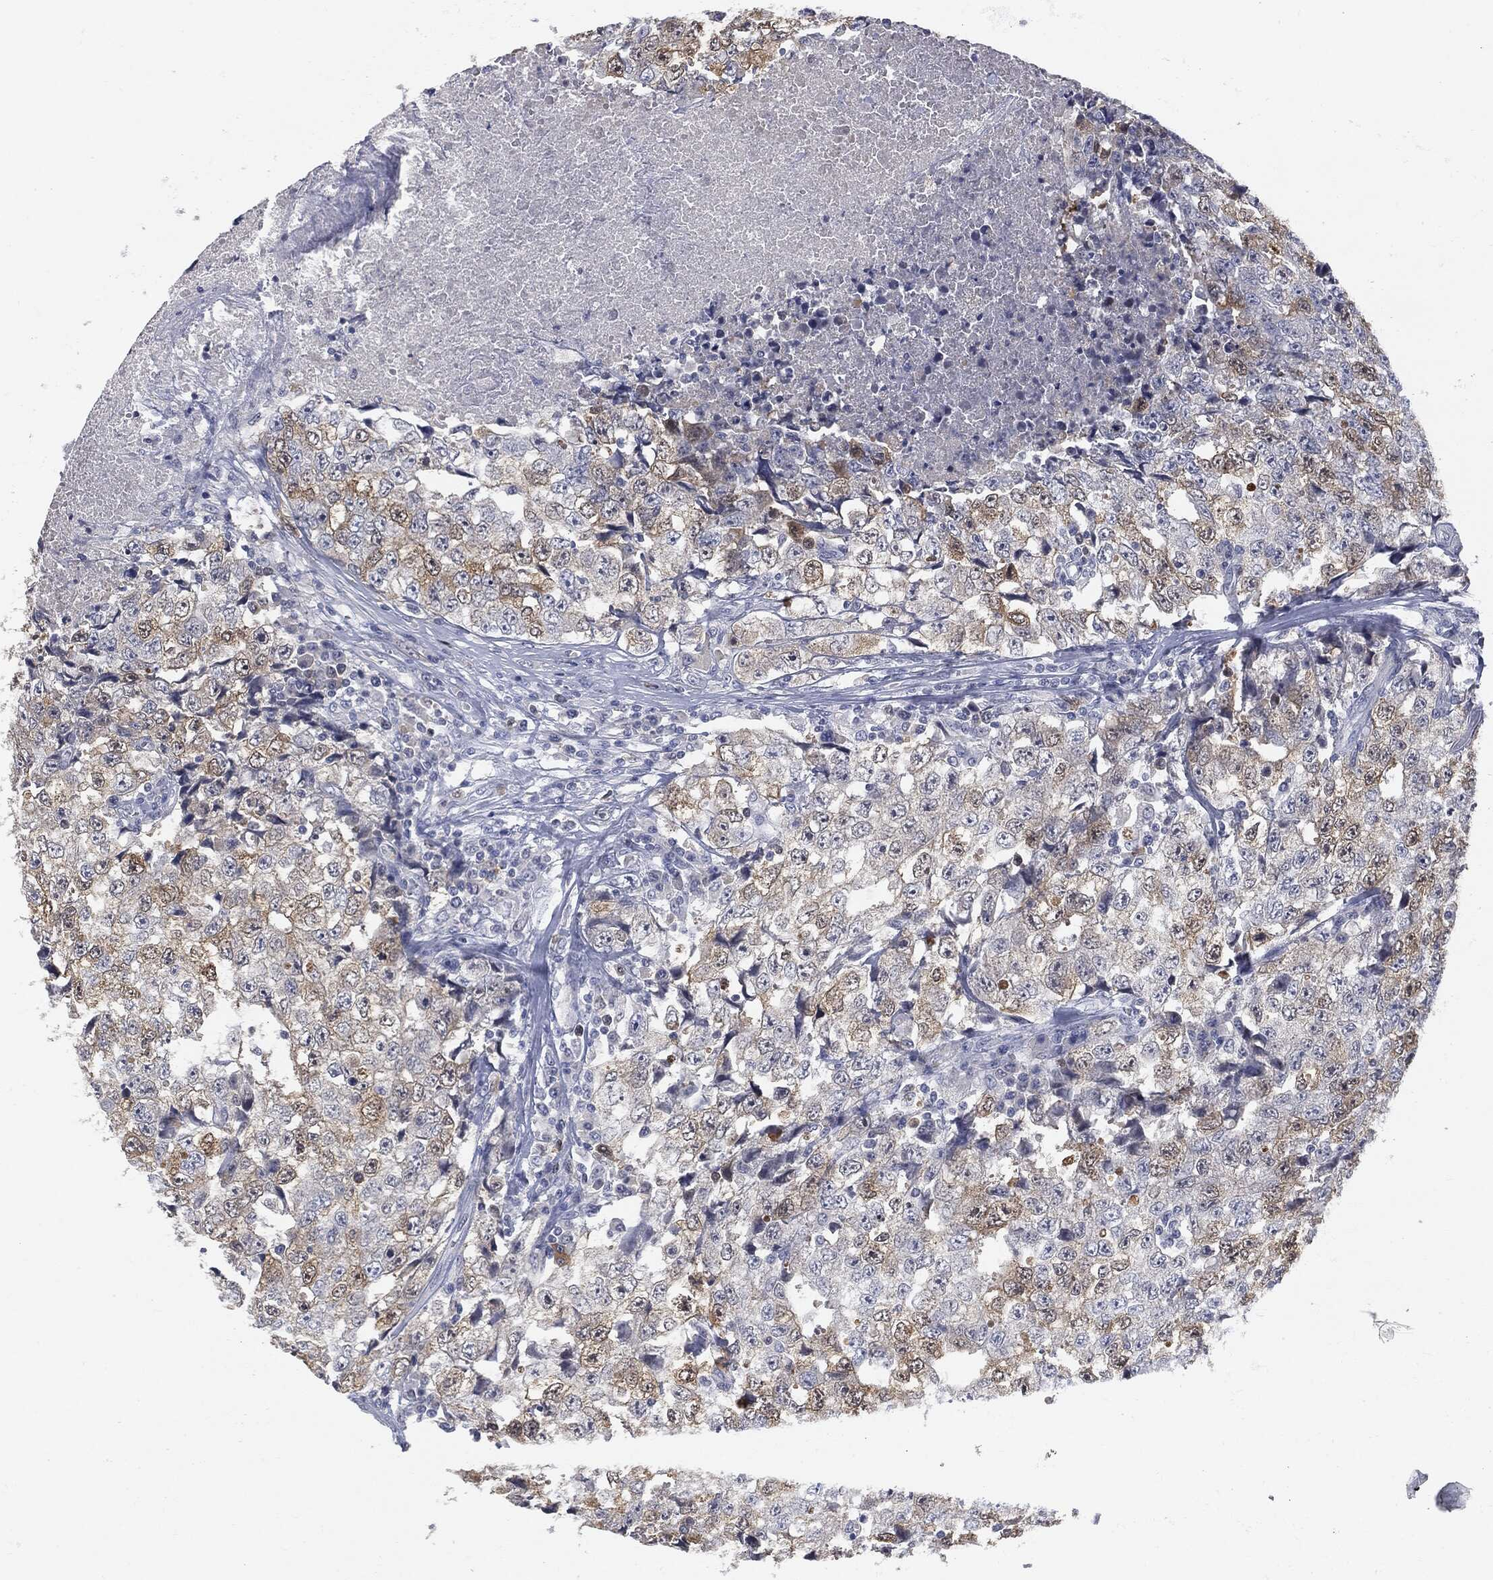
{"staining": {"intensity": "weak", "quantity": "25%-75%", "location": "cytoplasmic/membranous"}, "tissue": "testis cancer", "cell_type": "Tumor cells", "image_type": "cancer", "snomed": [{"axis": "morphology", "description": "Necrosis, NOS"}, {"axis": "morphology", "description": "Carcinoma, Embryonal, NOS"}, {"axis": "topography", "description": "Testis"}], "caption": "A photomicrograph of testis cancer stained for a protein reveals weak cytoplasmic/membranous brown staining in tumor cells.", "gene": "UBE2C", "patient": {"sex": "male", "age": 19}}